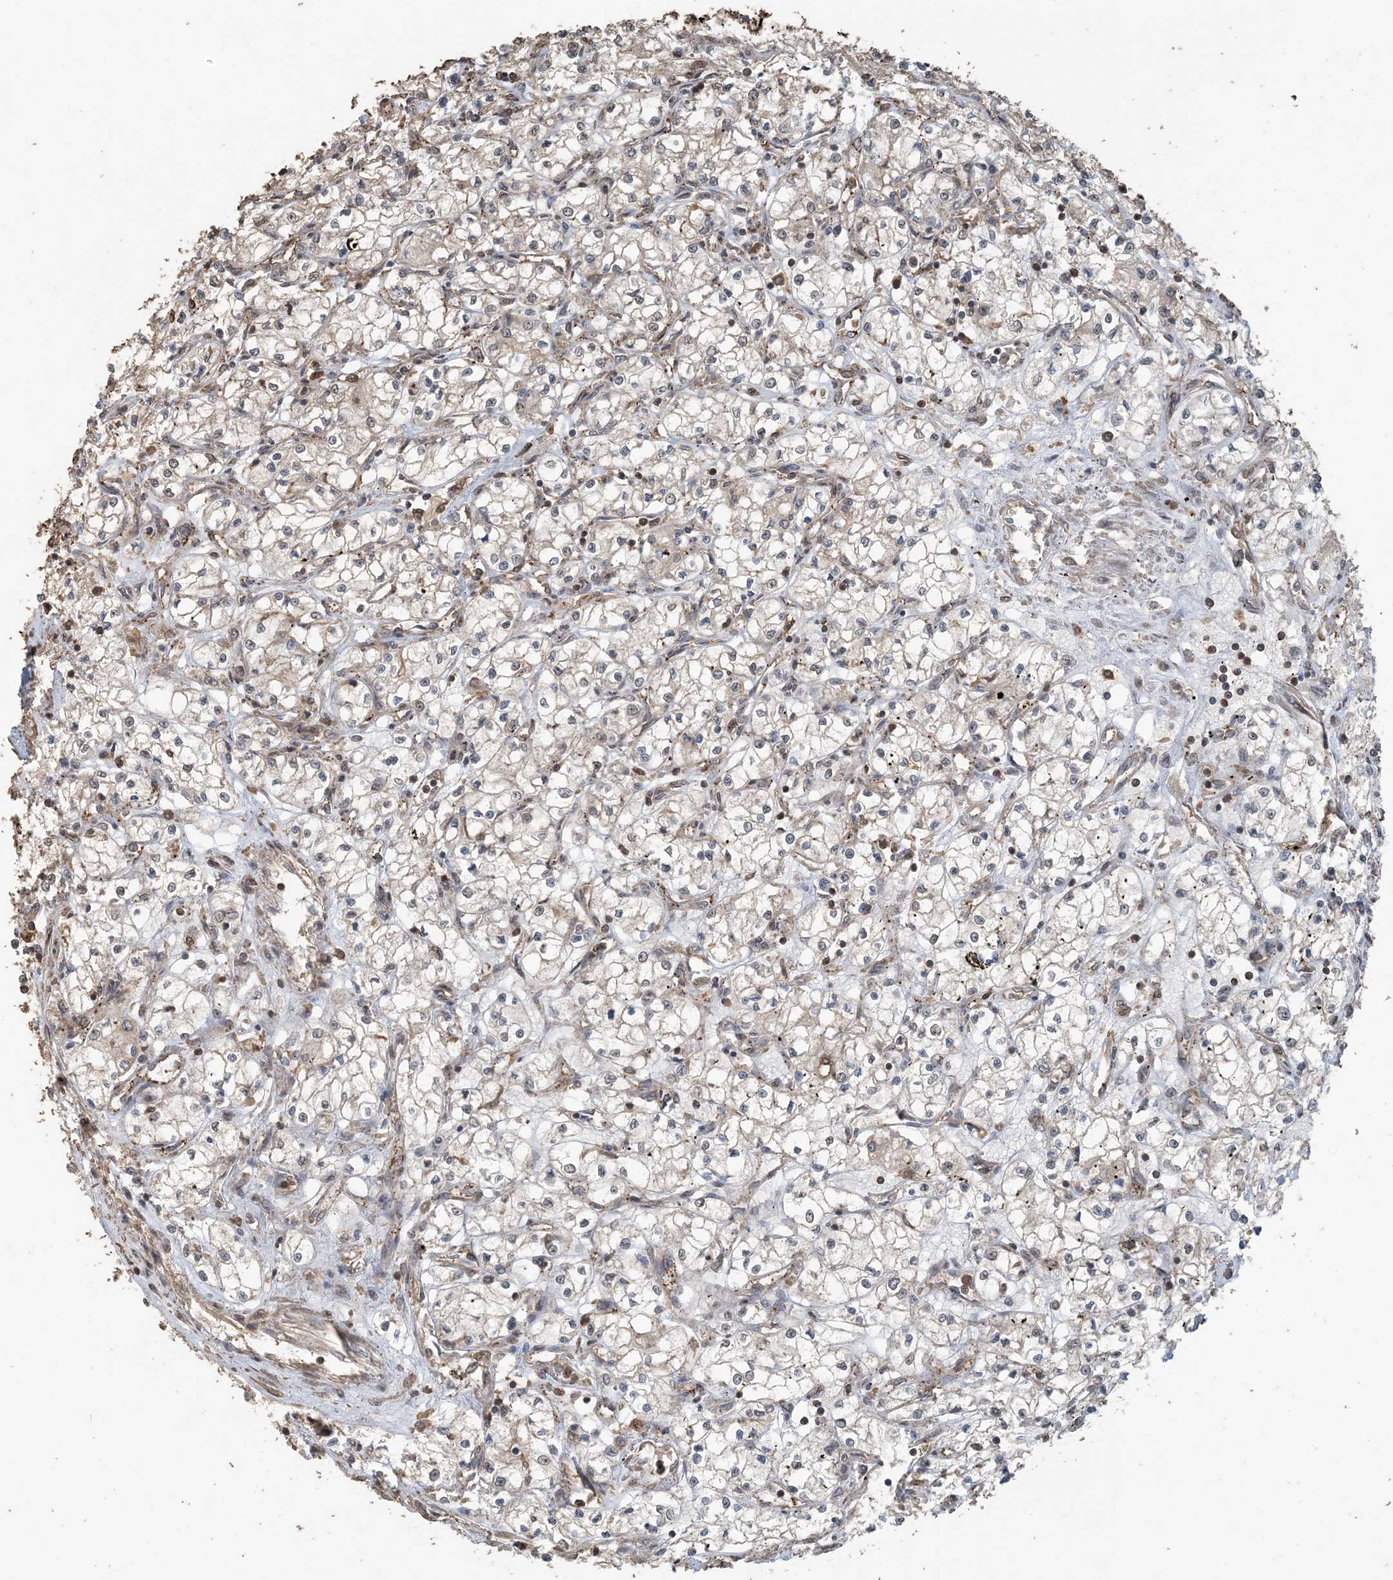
{"staining": {"intensity": "negative", "quantity": "none", "location": "none"}, "tissue": "renal cancer", "cell_type": "Tumor cells", "image_type": "cancer", "snomed": [{"axis": "morphology", "description": "Adenocarcinoma, NOS"}, {"axis": "topography", "description": "Kidney"}], "caption": "DAB (3,3'-diaminobenzidine) immunohistochemical staining of human renal adenocarcinoma demonstrates no significant positivity in tumor cells.", "gene": "ZC3H12A", "patient": {"sex": "male", "age": 59}}